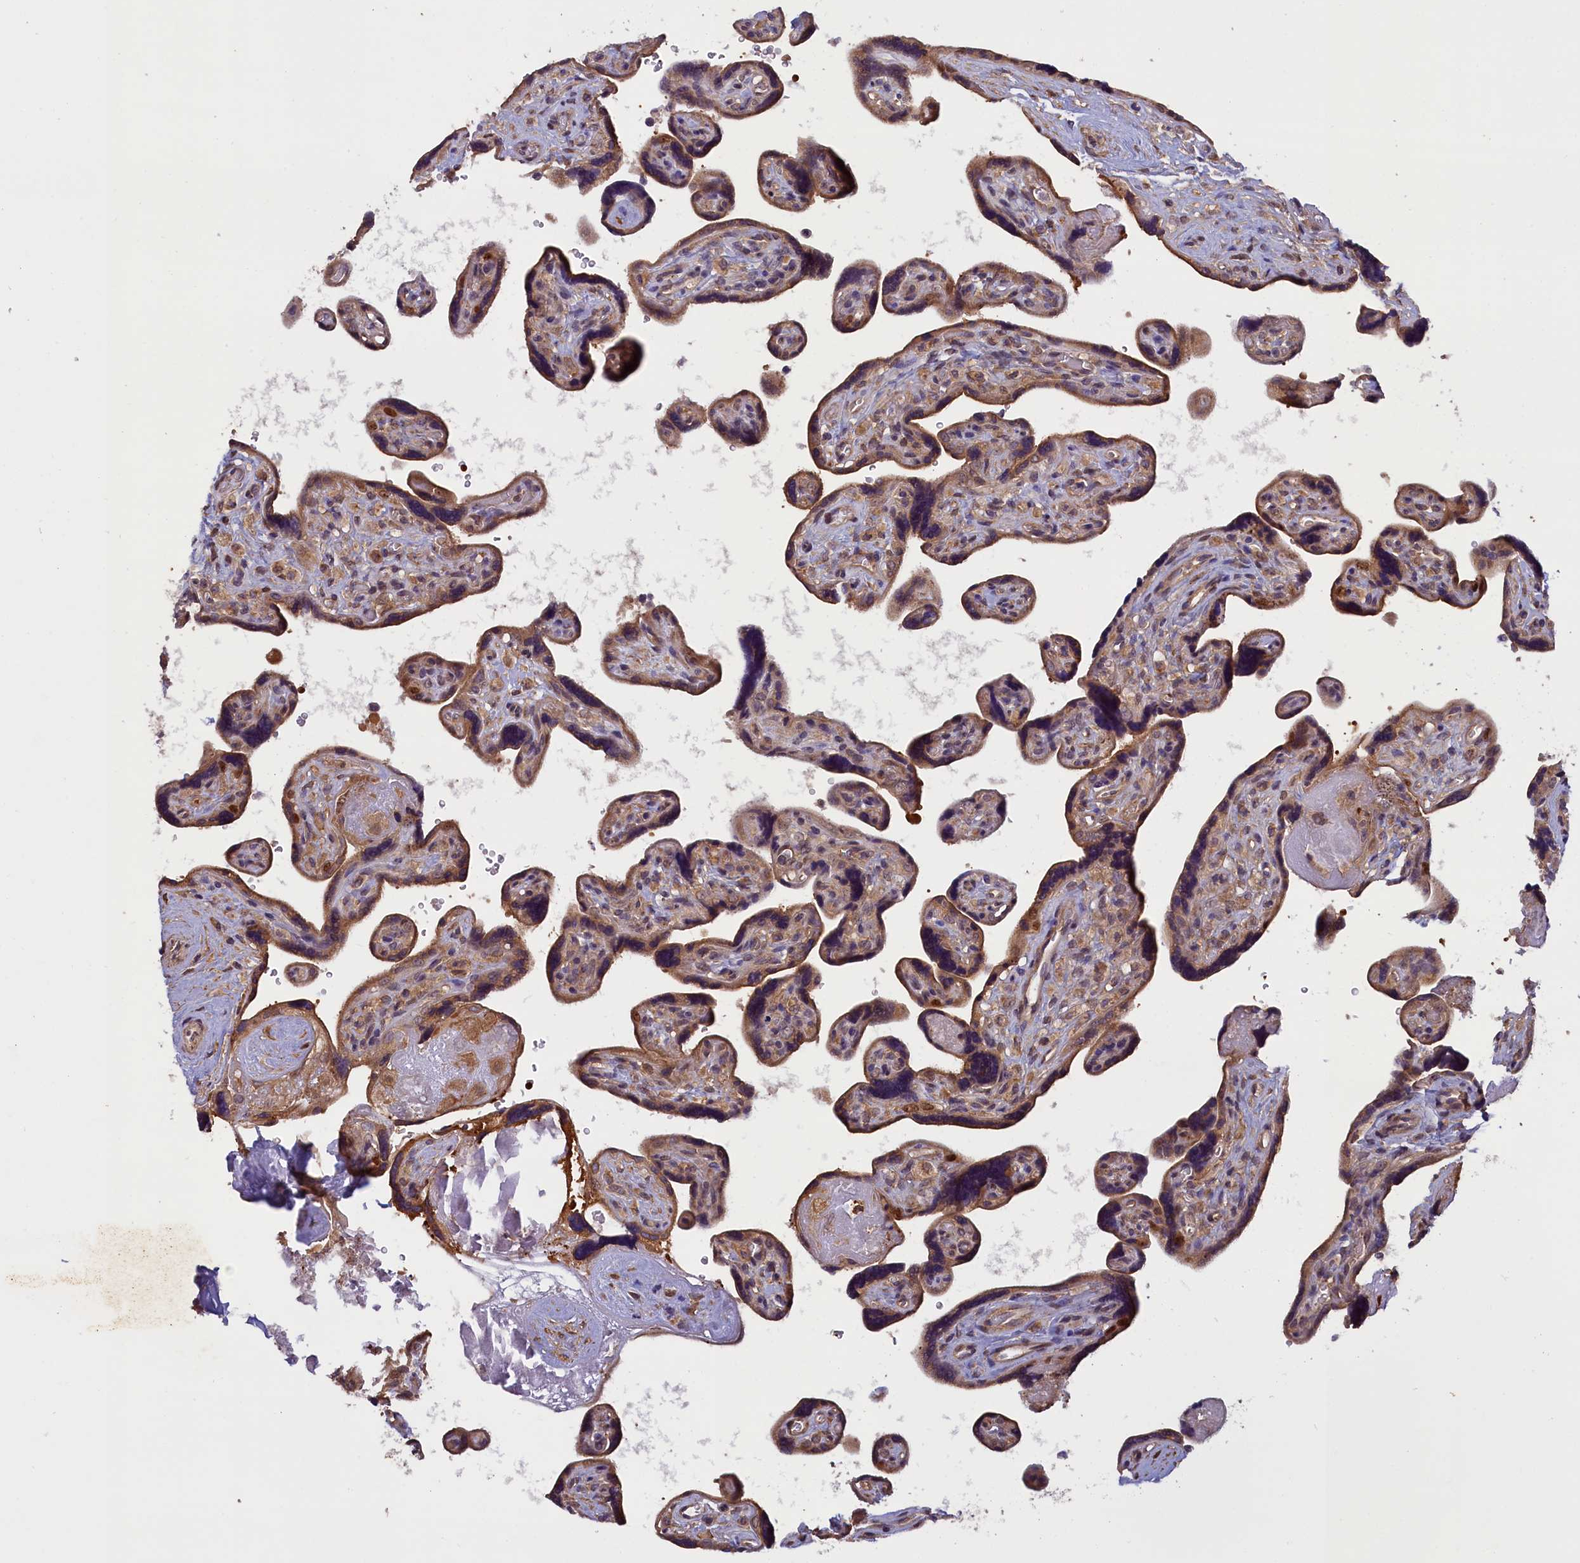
{"staining": {"intensity": "moderate", "quantity": ">75%", "location": "cytoplasmic/membranous"}, "tissue": "placenta", "cell_type": "Trophoblastic cells", "image_type": "normal", "snomed": [{"axis": "morphology", "description": "Normal tissue, NOS"}, {"axis": "topography", "description": "Placenta"}], "caption": "Immunohistochemistry (IHC) (DAB) staining of benign placenta exhibits moderate cytoplasmic/membranous protein positivity in approximately >75% of trophoblastic cells.", "gene": "CCDC9B", "patient": {"sex": "female", "age": 39}}